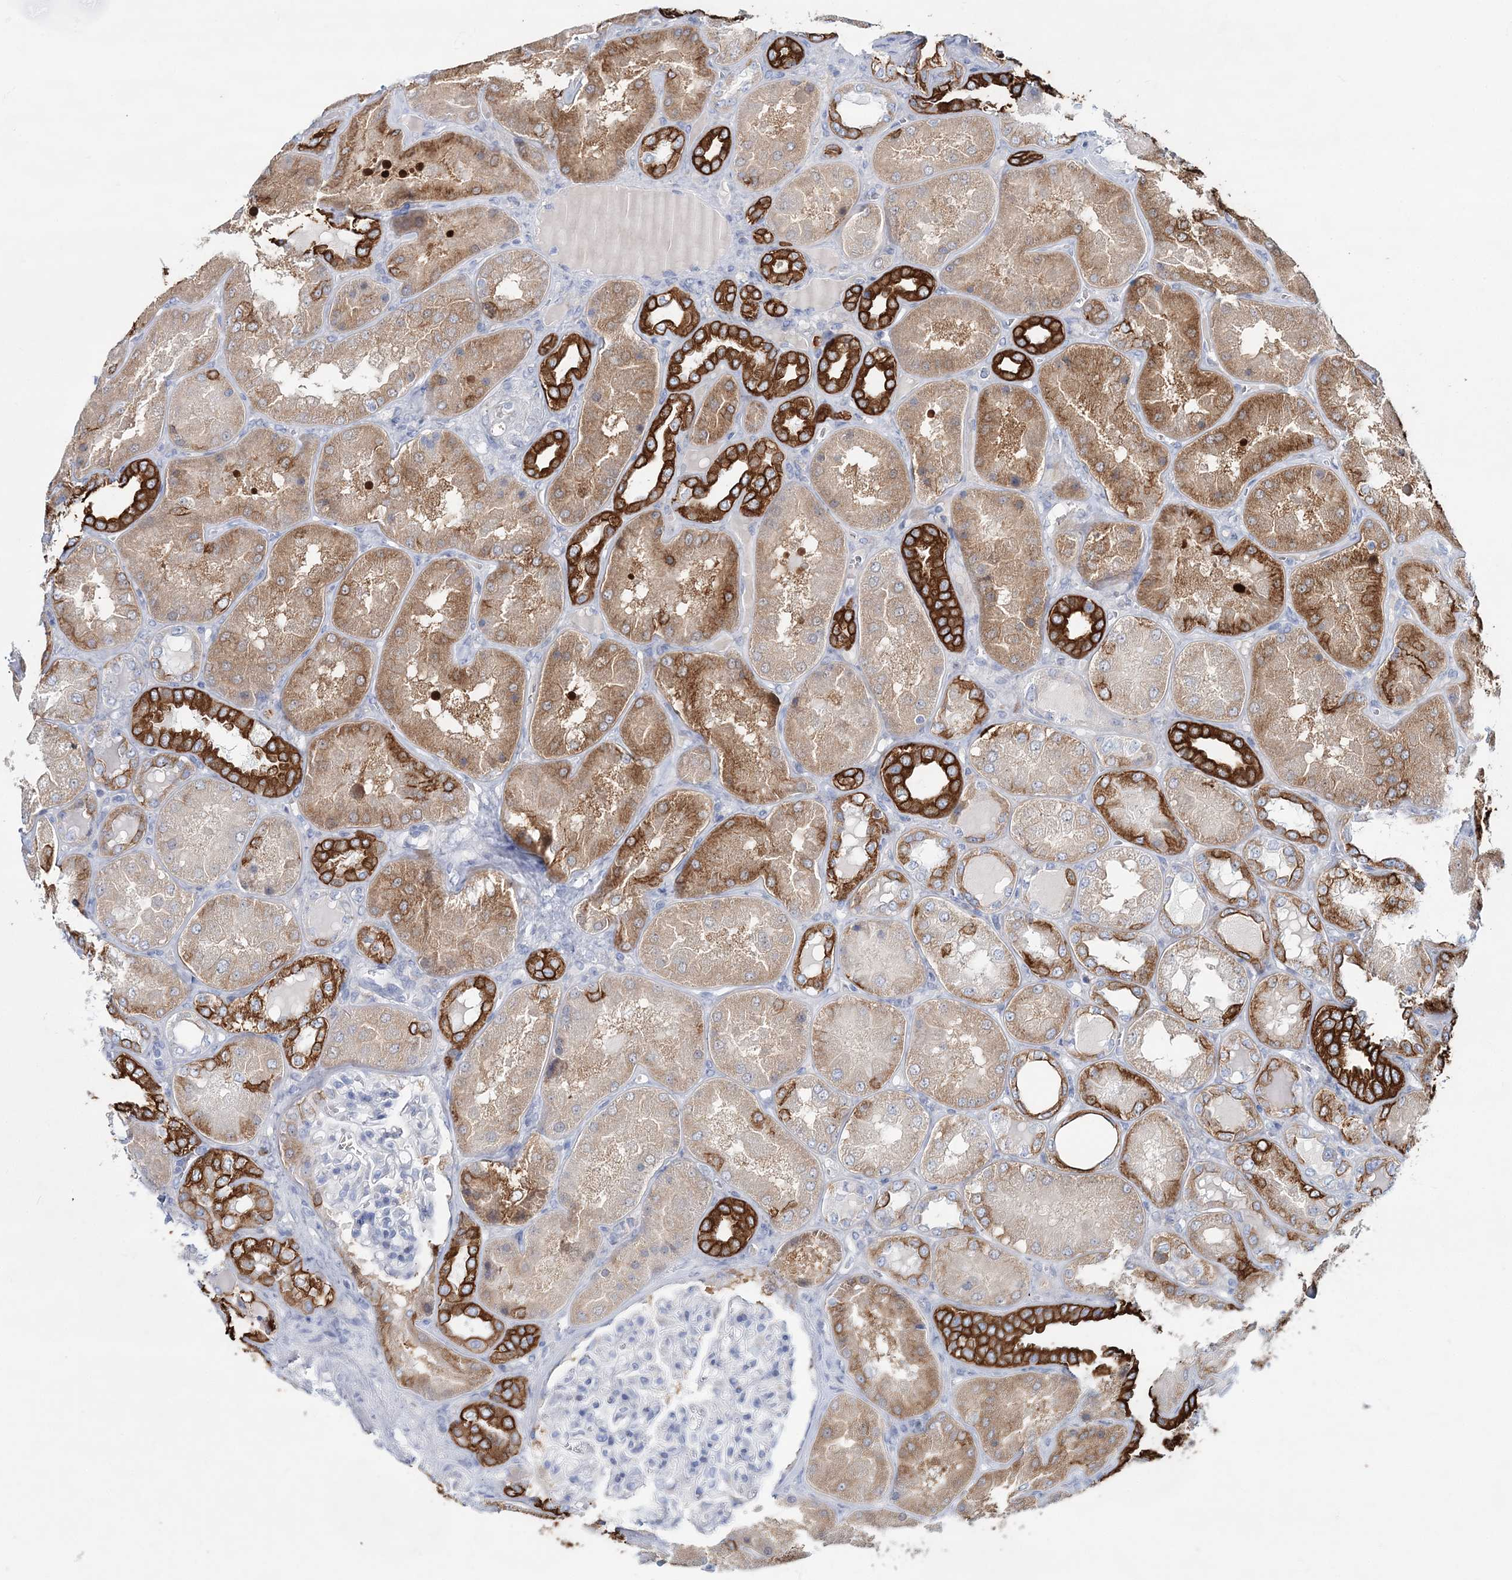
{"staining": {"intensity": "negative", "quantity": "none", "location": "none"}, "tissue": "kidney", "cell_type": "Cells in glomeruli", "image_type": "normal", "snomed": [{"axis": "morphology", "description": "Normal tissue, NOS"}, {"axis": "topography", "description": "Kidney"}], "caption": "Immunohistochemistry (IHC) image of benign kidney: human kidney stained with DAB (3,3'-diaminobenzidine) displays no significant protein staining in cells in glomeruli.", "gene": "ADGRL1", "patient": {"sex": "female", "age": 56}}